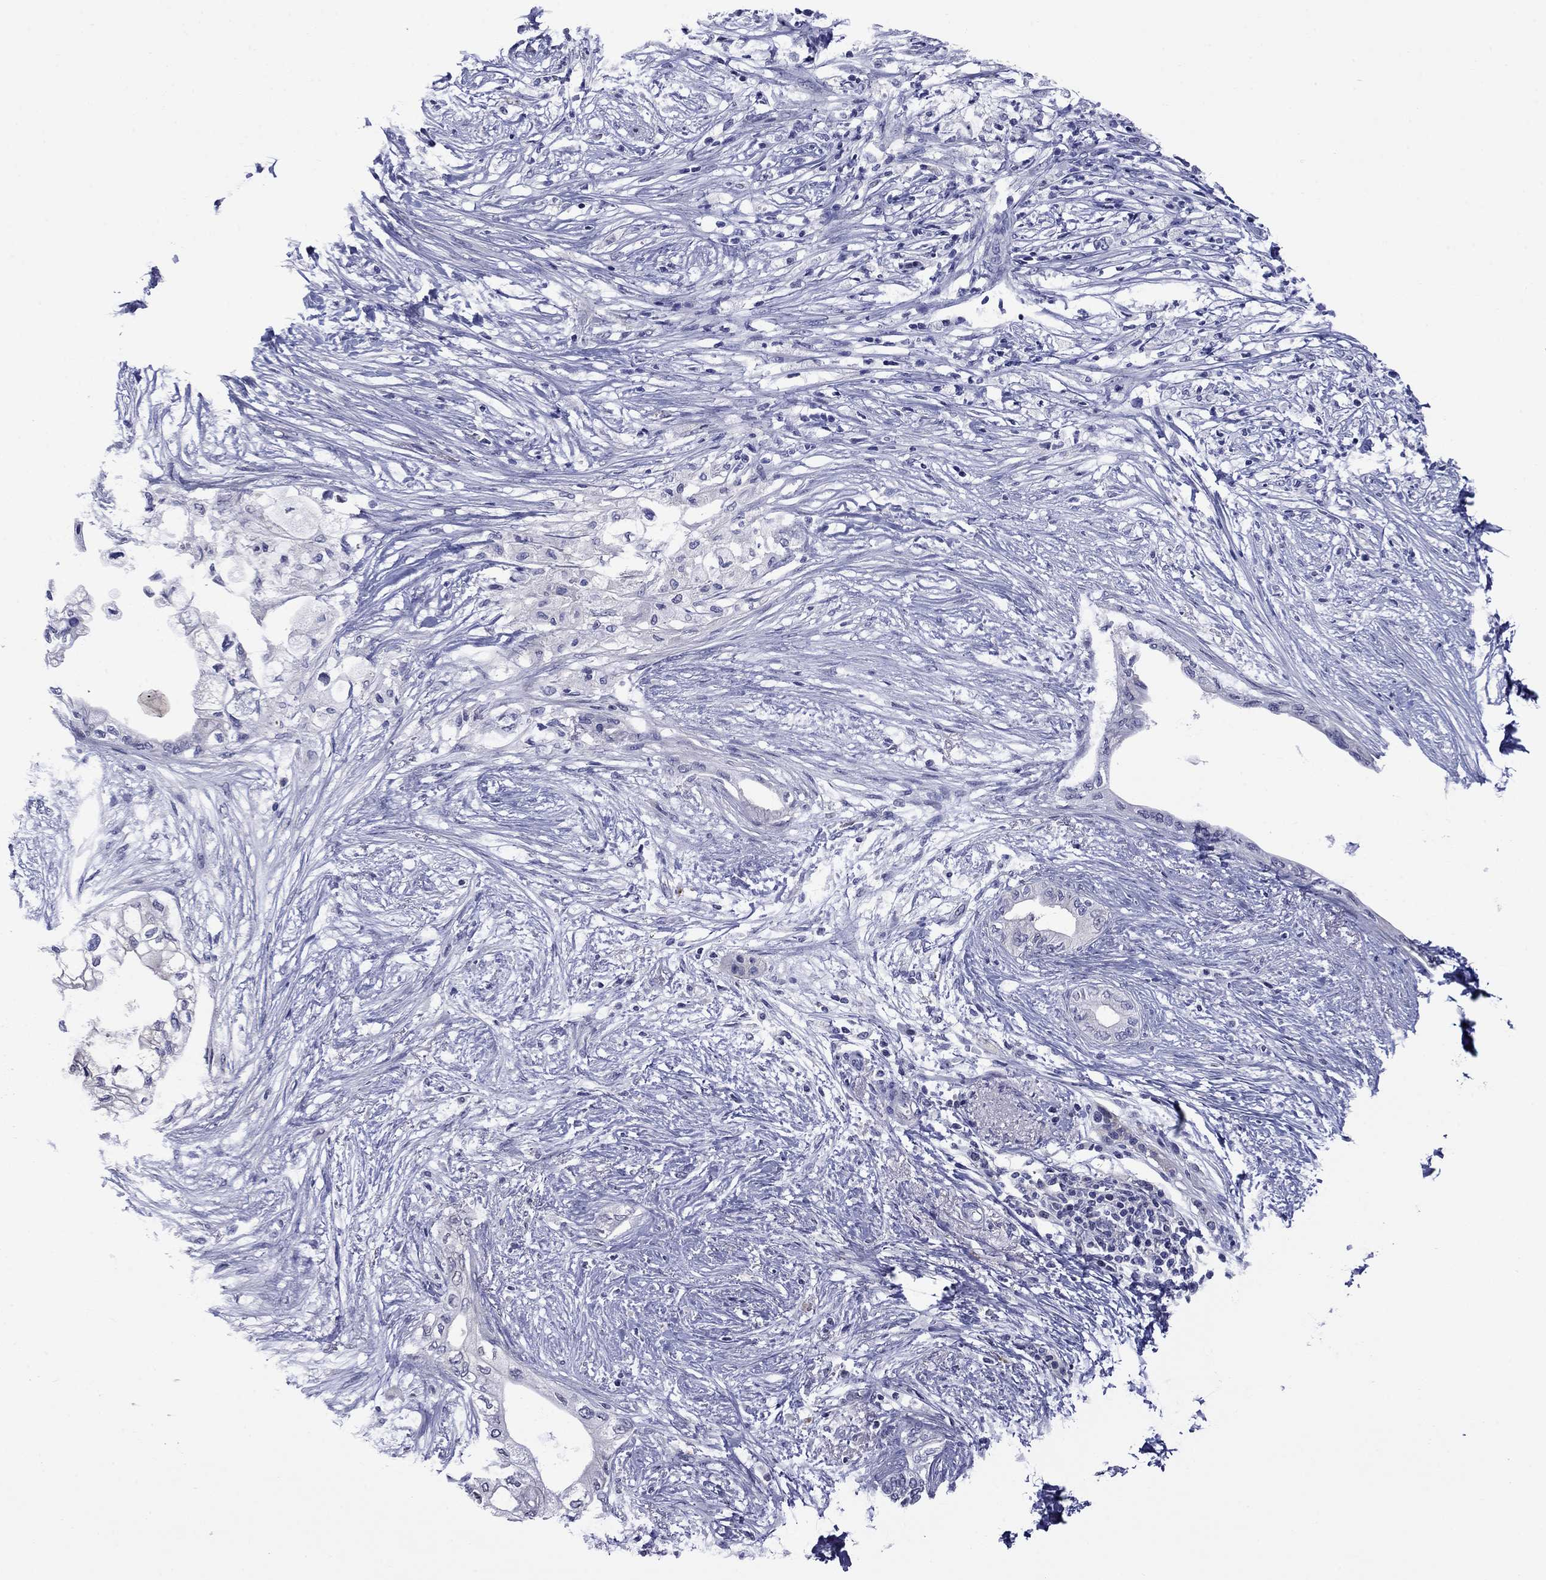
{"staining": {"intensity": "negative", "quantity": "none", "location": "none"}, "tissue": "pancreatic cancer", "cell_type": "Tumor cells", "image_type": "cancer", "snomed": [{"axis": "morphology", "description": "Normal tissue, NOS"}, {"axis": "morphology", "description": "Adenocarcinoma, NOS"}, {"axis": "topography", "description": "Pancreas"}, {"axis": "topography", "description": "Duodenum"}], "caption": "IHC image of human adenocarcinoma (pancreatic) stained for a protein (brown), which displays no positivity in tumor cells.", "gene": "APOA2", "patient": {"sex": "female", "age": 60}}